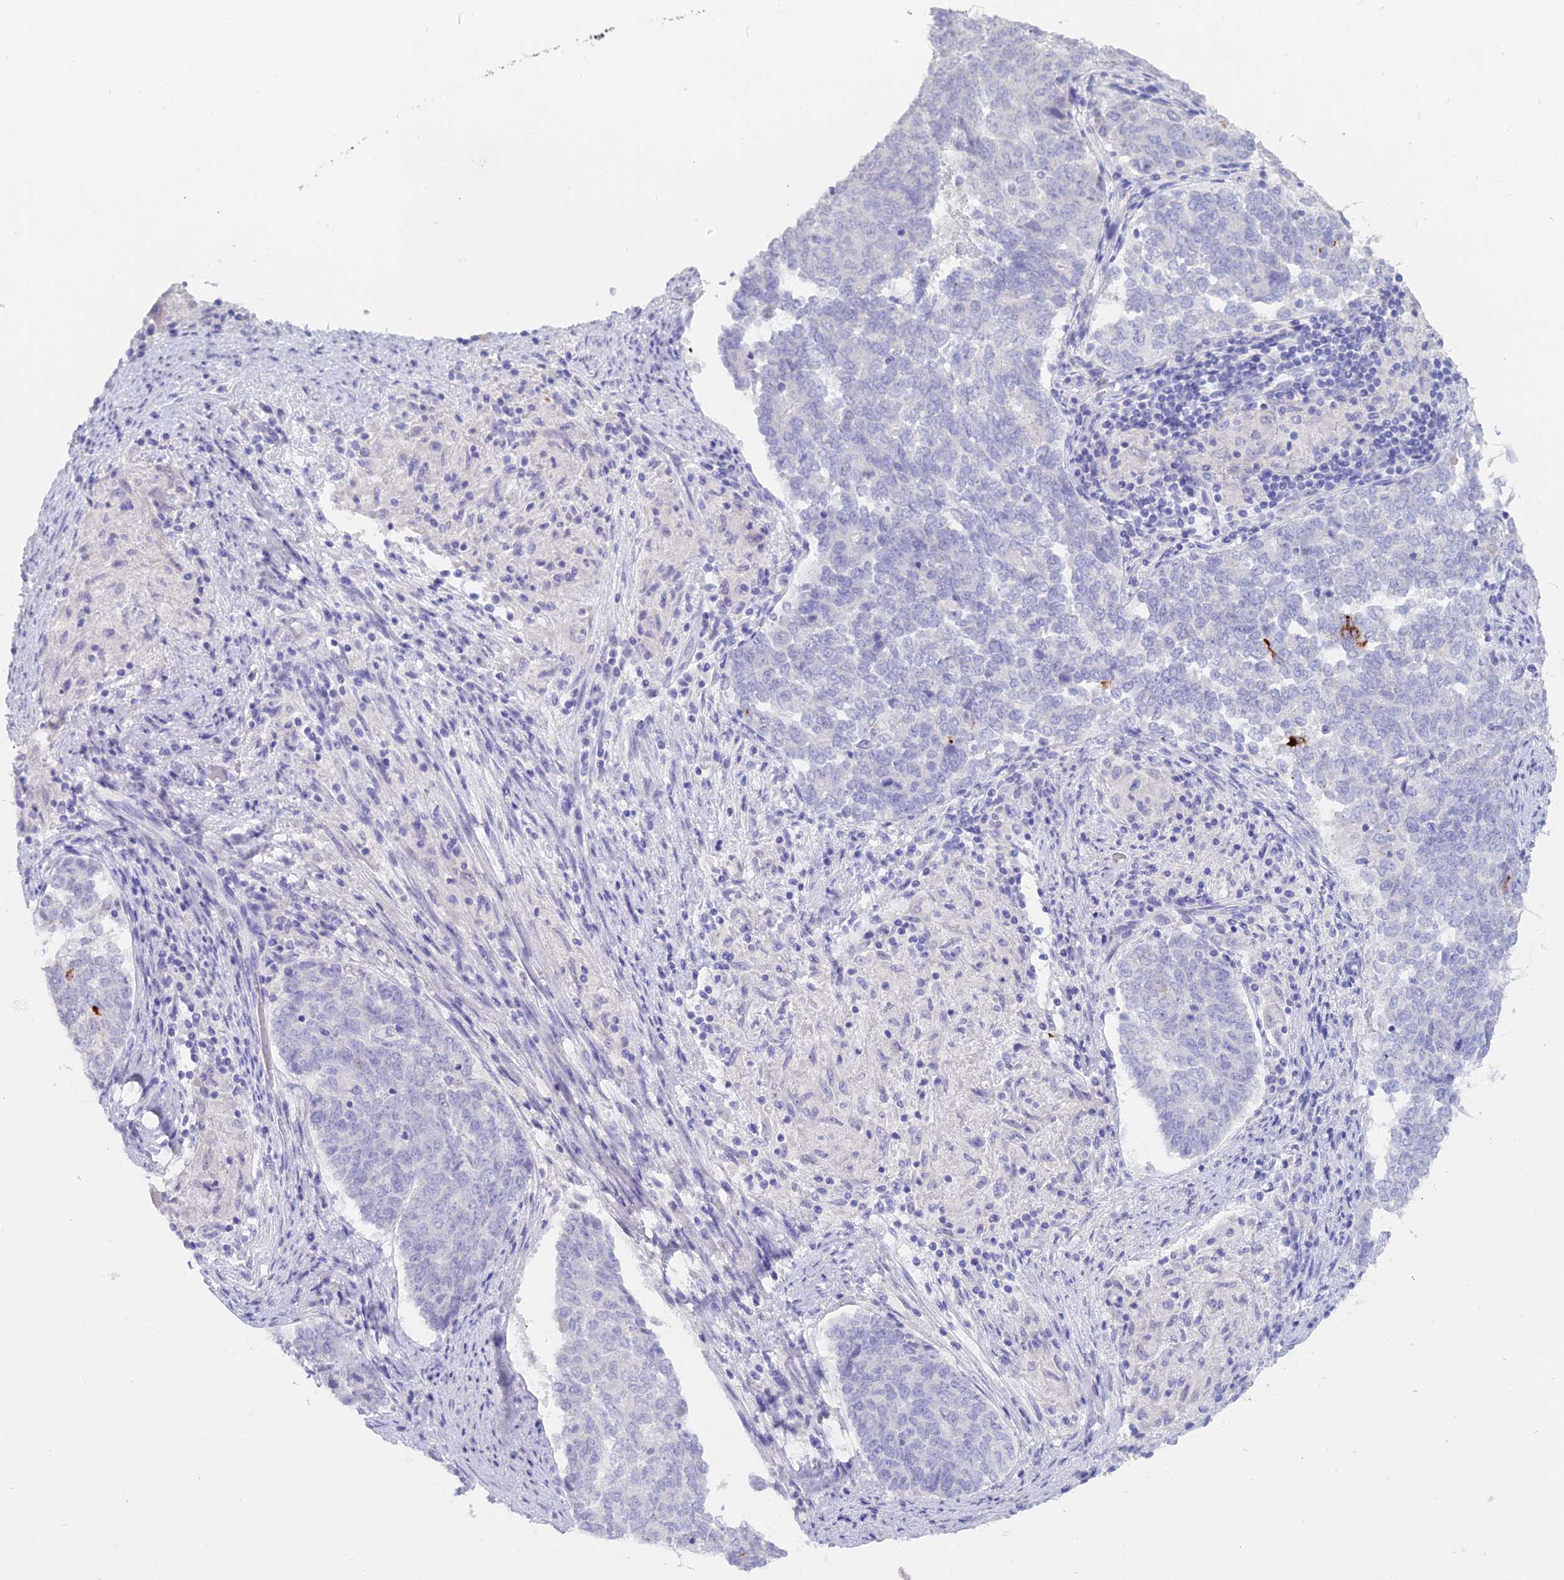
{"staining": {"intensity": "strong", "quantity": "<25%", "location": "cytoplasmic/membranous"}, "tissue": "endometrial cancer", "cell_type": "Tumor cells", "image_type": "cancer", "snomed": [{"axis": "morphology", "description": "Adenocarcinoma, NOS"}, {"axis": "topography", "description": "Endometrium"}], "caption": "A brown stain shows strong cytoplasmic/membranous staining of a protein in human endometrial cancer tumor cells. (DAB IHC, brown staining for protein, blue staining for nuclei).", "gene": "ALPP", "patient": {"sex": "female", "age": 80}}